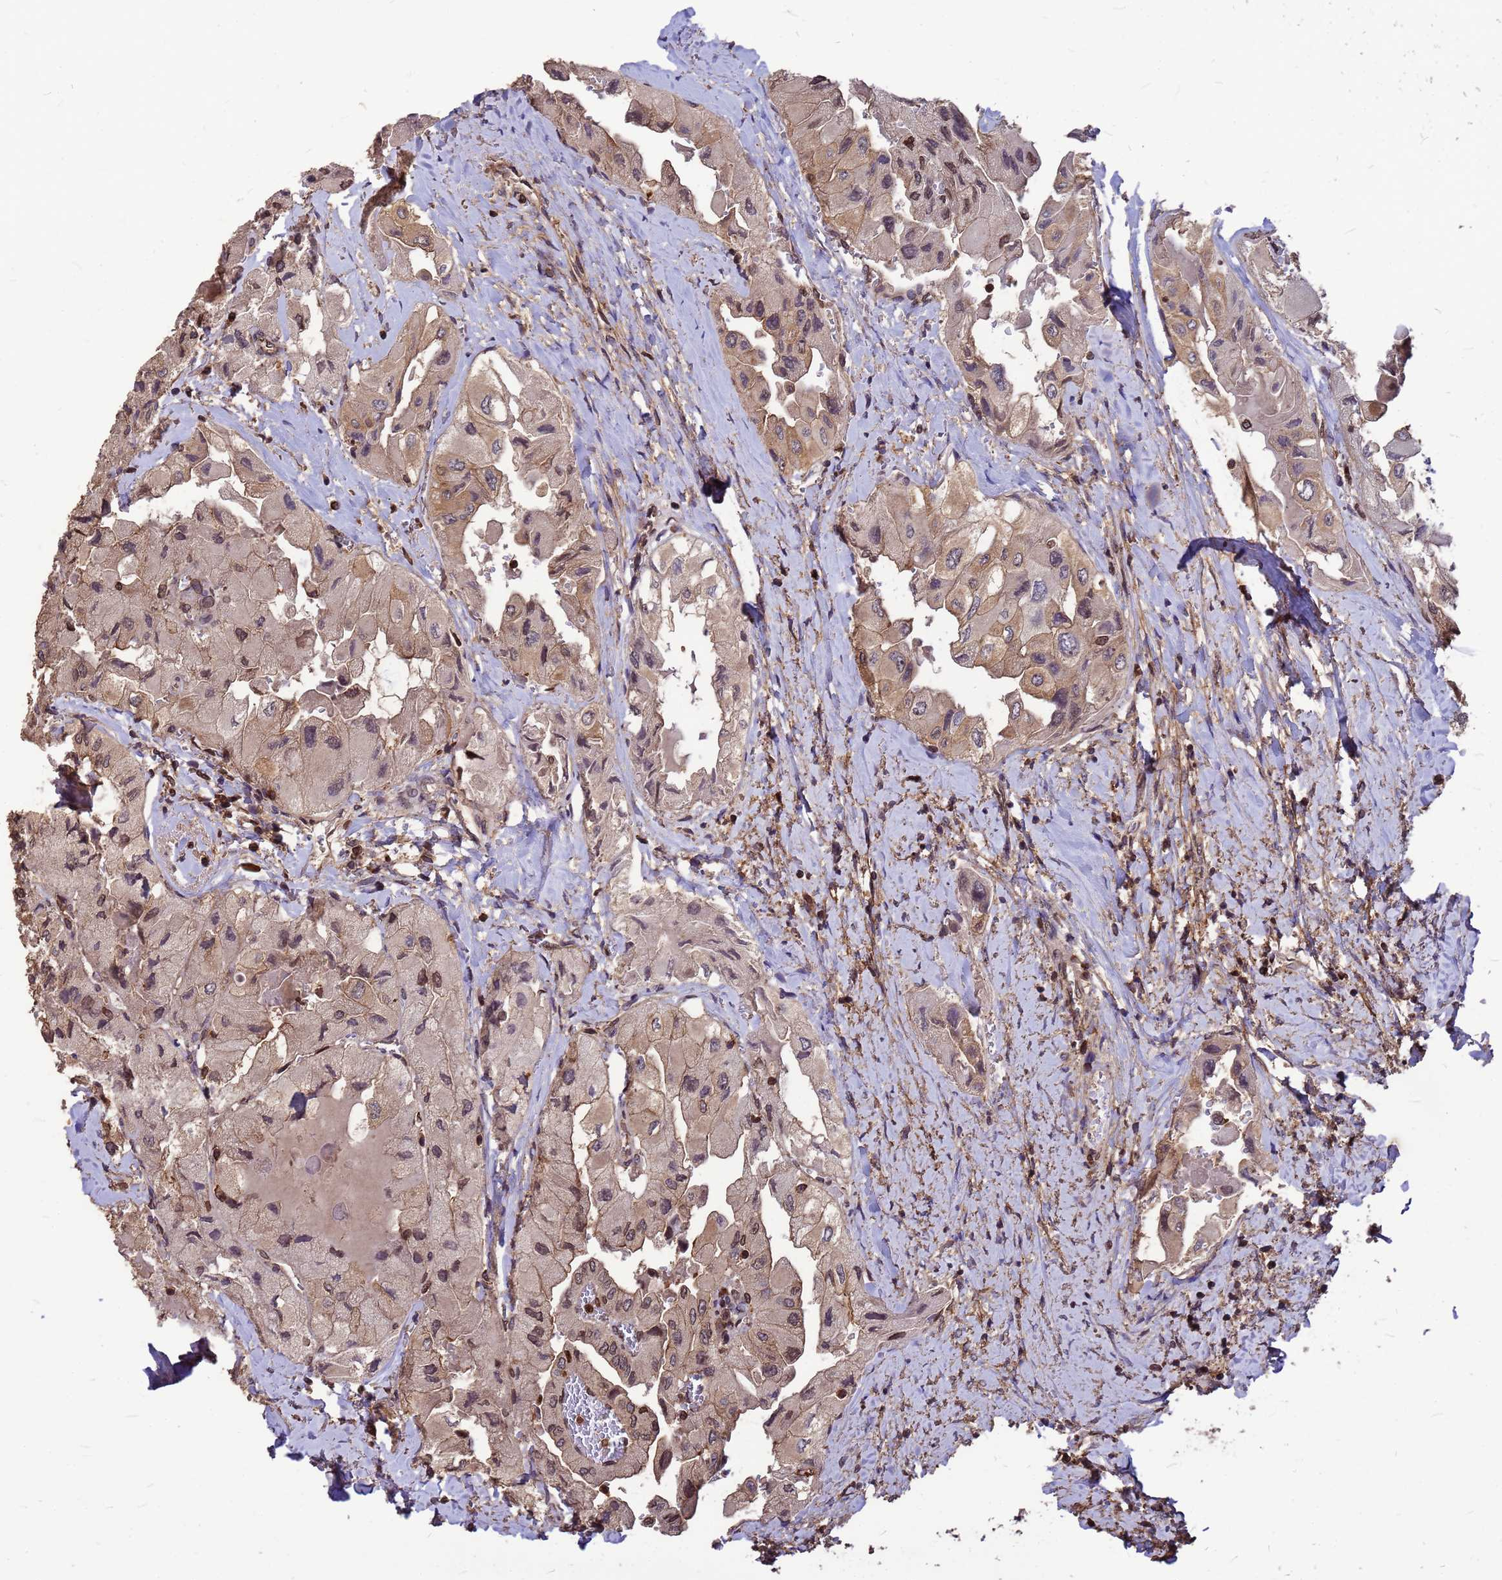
{"staining": {"intensity": "moderate", "quantity": "25%-75%", "location": "cytoplasmic/membranous,nuclear"}, "tissue": "thyroid cancer", "cell_type": "Tumor cells", "image_type": "cancer", "snomed": [{"axis": "morphology", "description": "Normal tissue, NOS"}, {"axis": "morphology", "description": "Papillary adenocarcinoma, NOS"}, {"axis": "topography", "description": "Thyroid gland"}], "caption": "IHC (DAB (3,3'-diaminobenzidine)) staining of human thyroid cancer (papillary adenocarcinoma) exhibits moderate cytoplasmic/membranous and nuclear protein positivity in about 25%-75% of tumor cells.", "gene": "C1orf35", "patient": {"sex": "female", "age": 59}}